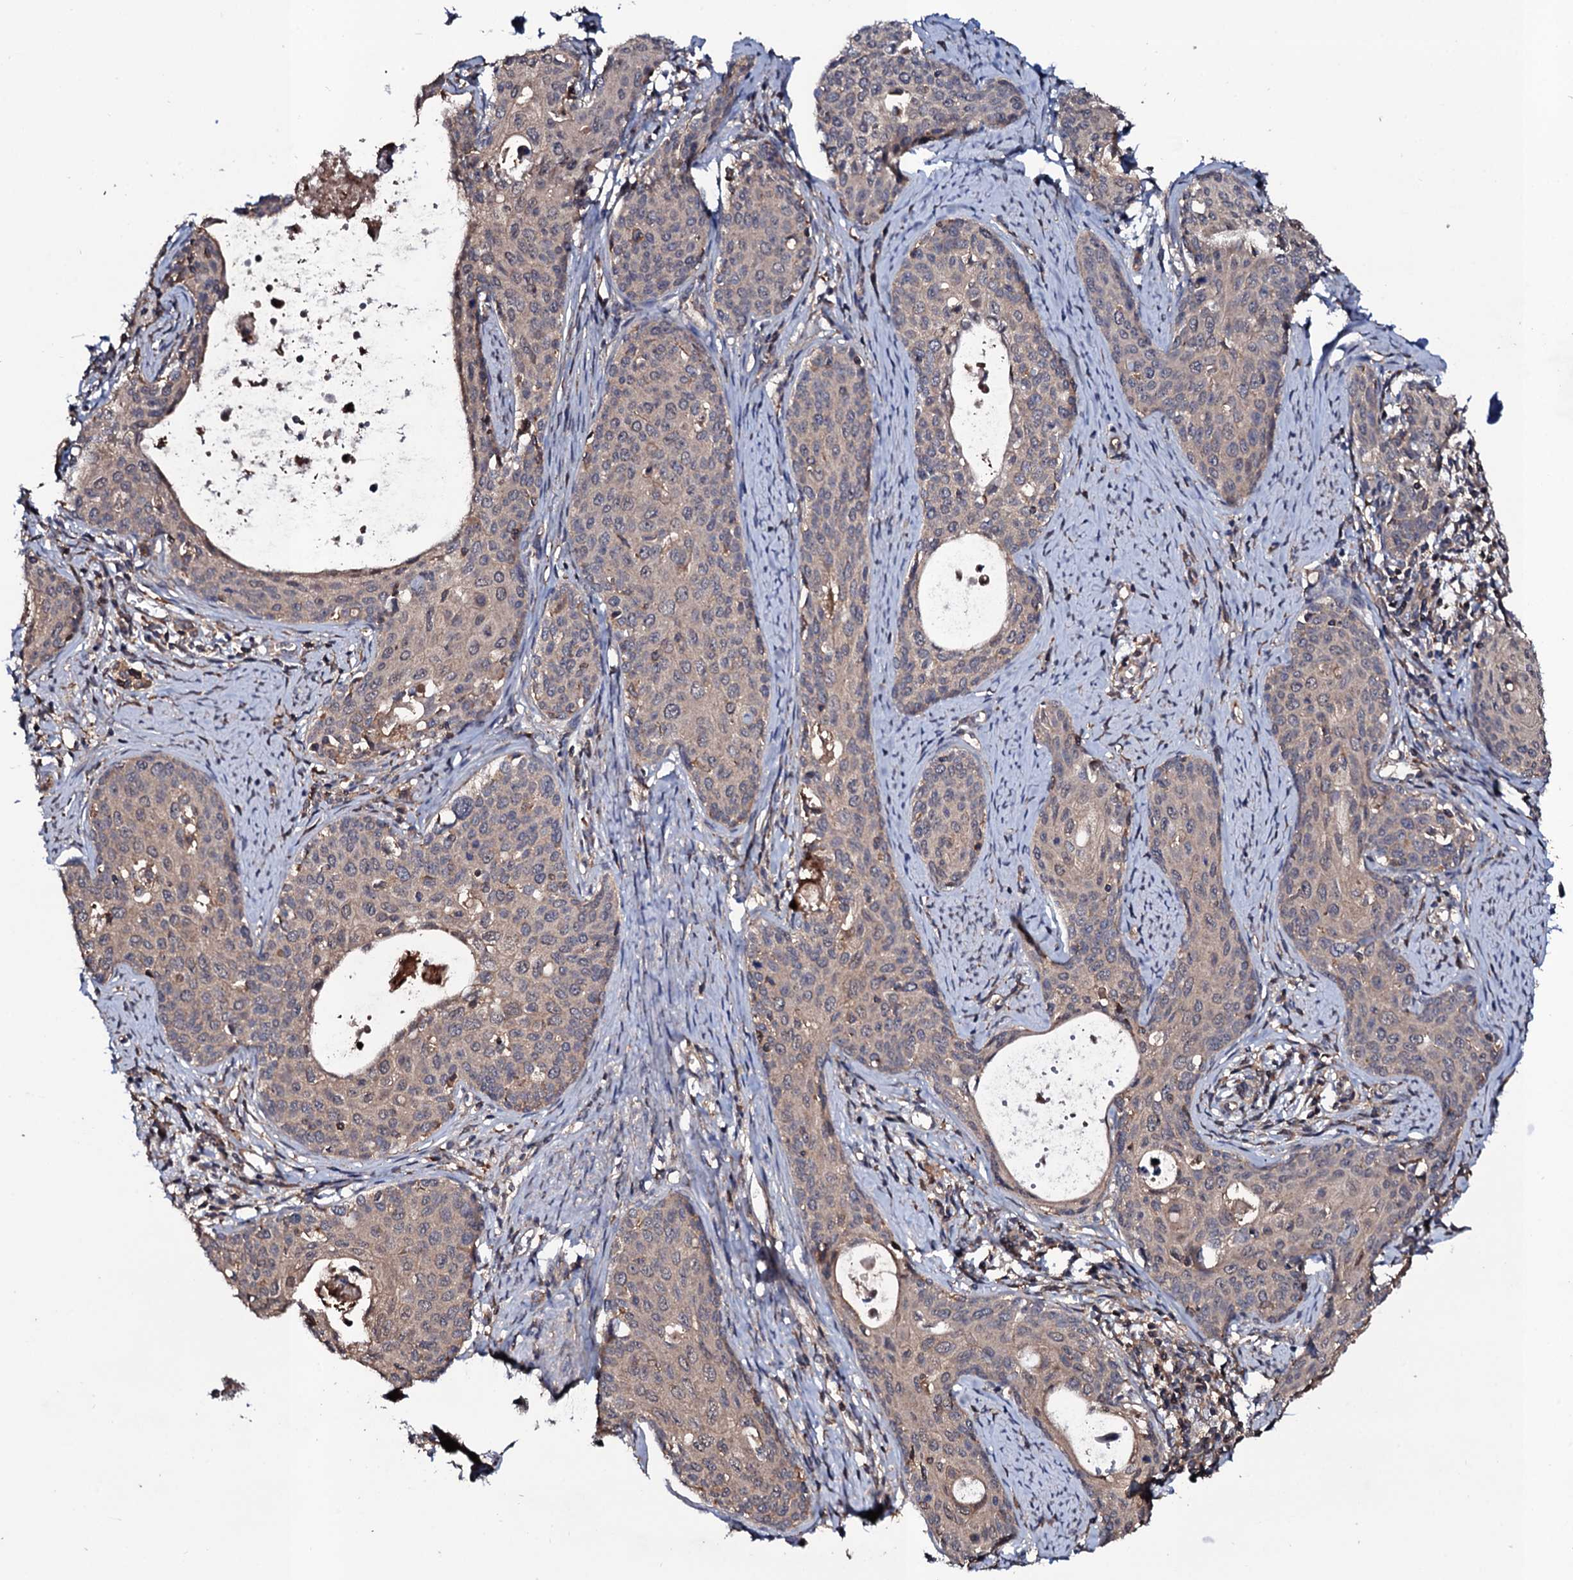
{"staining": {"intensity": "weak", "quantity": "25%-75%", "location": "cytoplasmic/membranous,nuclear"}, "tissue": "cervical cancer", "cell_type": "Tumor cells", "image_type": "cancer", "snomed": [{"axis": "morphology", "description": "Squamous cell carcinoma, NOS"}, {"axis": "topography", "description": "Cervix"}], "caption": "A brown stain labels weak cytoplasmic/membranous and nuclear expression of a protein in human squamous cell carcinoma (cervical) tumor cells.", "gene": "COG6", "patient": {"sex": "female", "age": 52}}